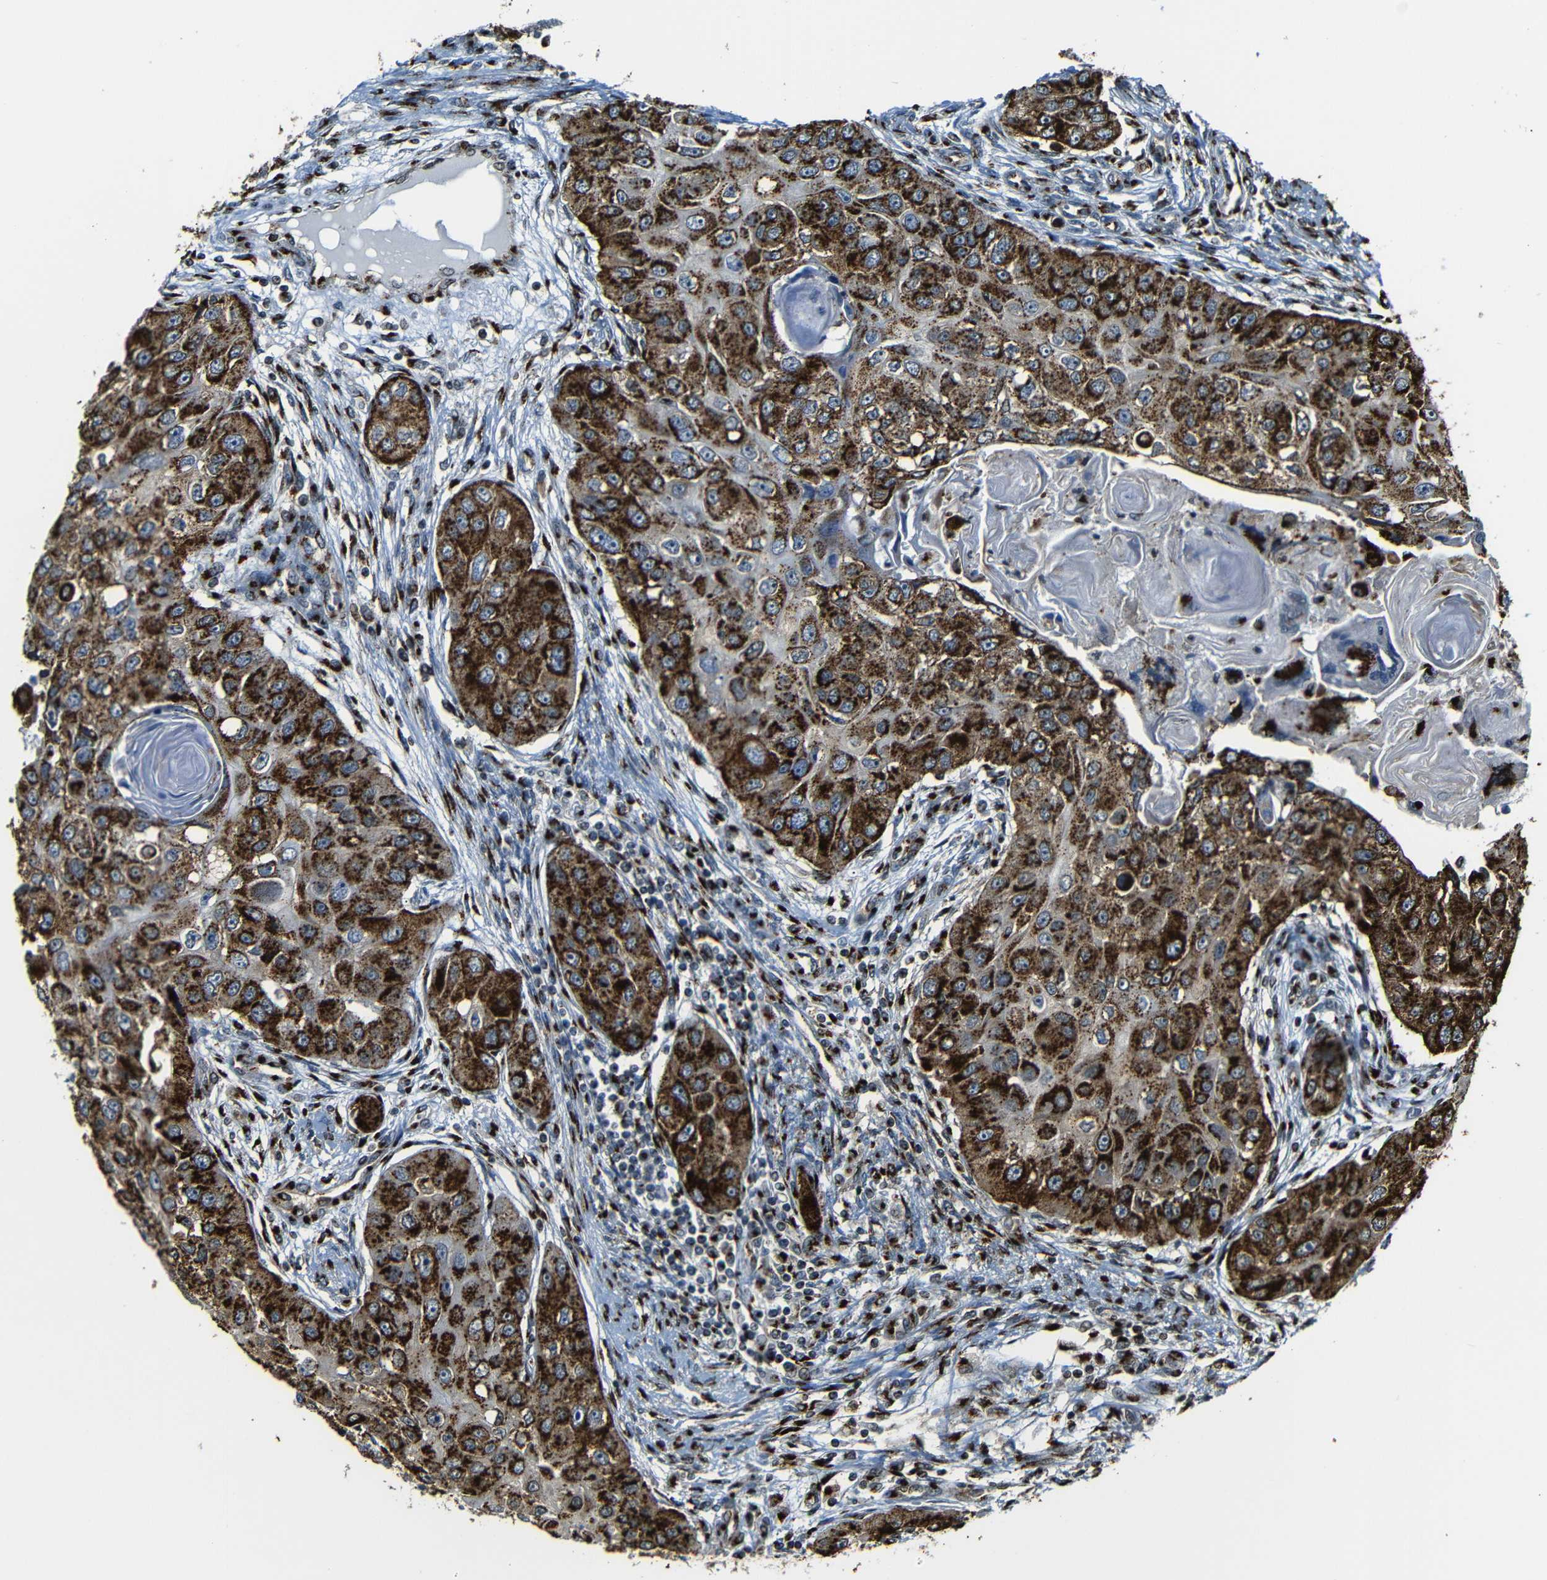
{"staining": {"intensity": "strong", "quantity": ">75%", "location": "cytoplasmic/membranous"}, "tissue": "head and neck cancer", "cell_type": "Tumor cells", "image_type": "cancer", "snomed": [{"axis": "morphology", "description": "Normal tissue, NOS"}, {"axis": "morphology", "description": "Squamous cell carcinoma, NOS"}, {"axis": "topography", "description": "Skeletal muscle"}, {"axis": "topography", "description": "Head-Neck"}], "caption": "Brown immunohistochemical staining in head and neck cancer (squamous cell carcinoma) reveals strong cytoplasmic/membranous staining in about >75% of tumor cells.", "gene": "TGOLN2", "patient": {"sex": "male", "age": 51}}